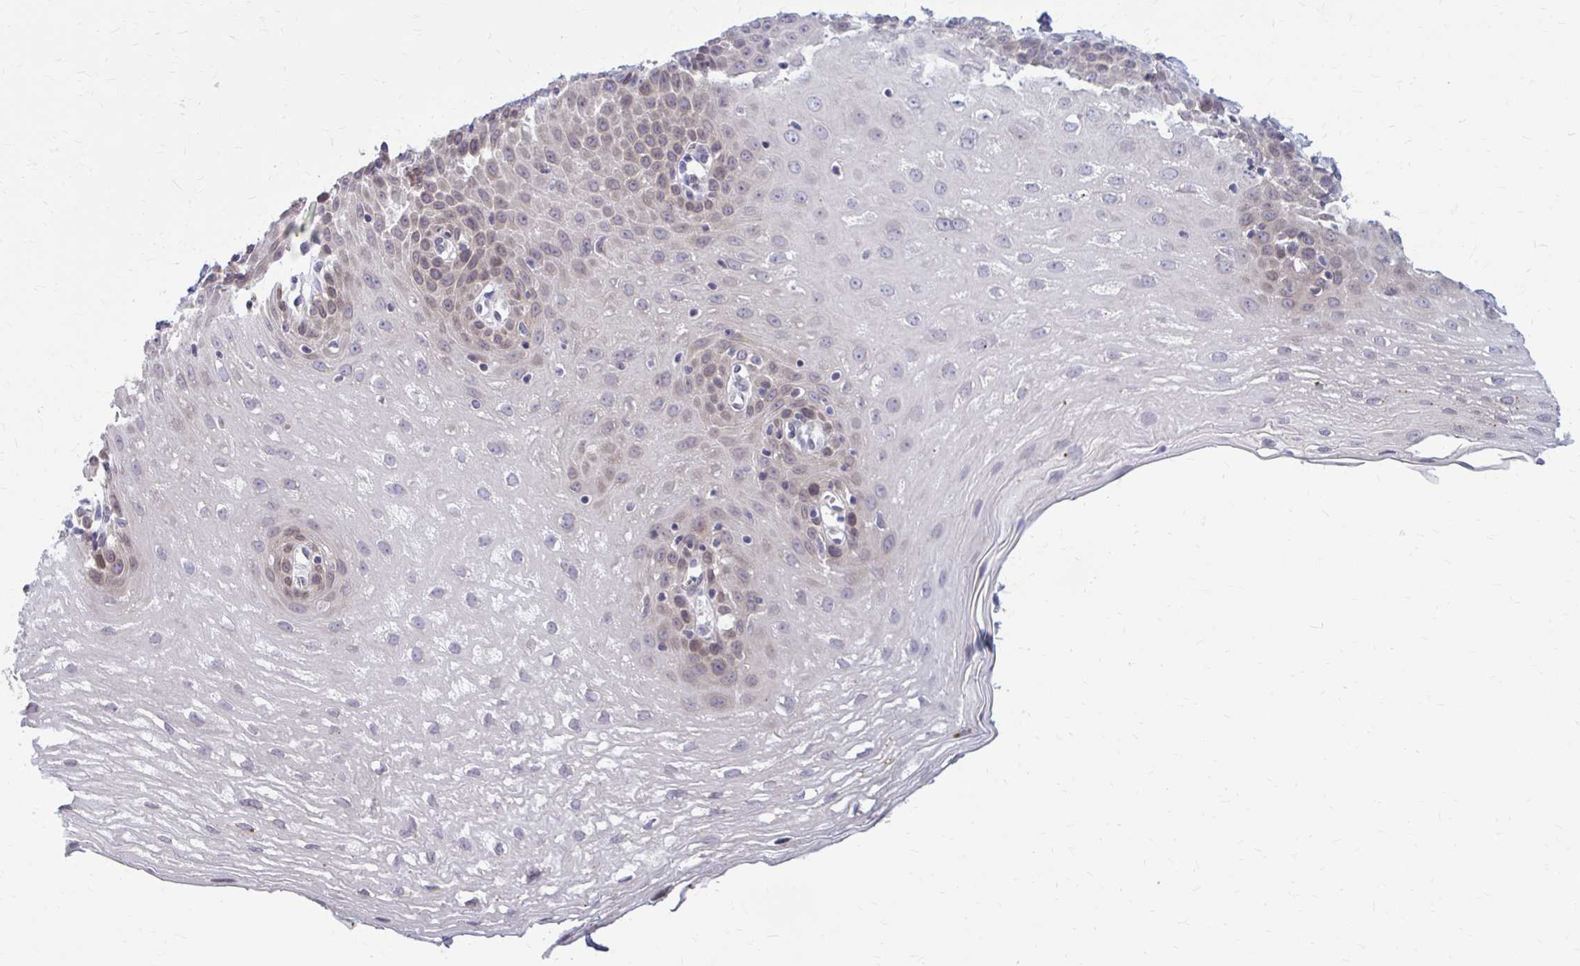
{"staining": {"intensity": "weak", "quantity": "<25%", "location": "cytoplasmic/membranous"}, "tissue": "esophagus", "cell_type": "Squamous epithelial cells", "image_type": "normal", "snomed": [{"axis": "morphology", "description": "Normal tissue, NOS"}, {"axis": "topography", "description": "Esophagus"}], "caption": "IHC histopathology image of unremarkable human esophagus stained for a protein (brown), which exhibits no positivity in squamous epithelial cells.", "gene": "MCRIP2", "patient": {"sex": "female", "age": 81}}